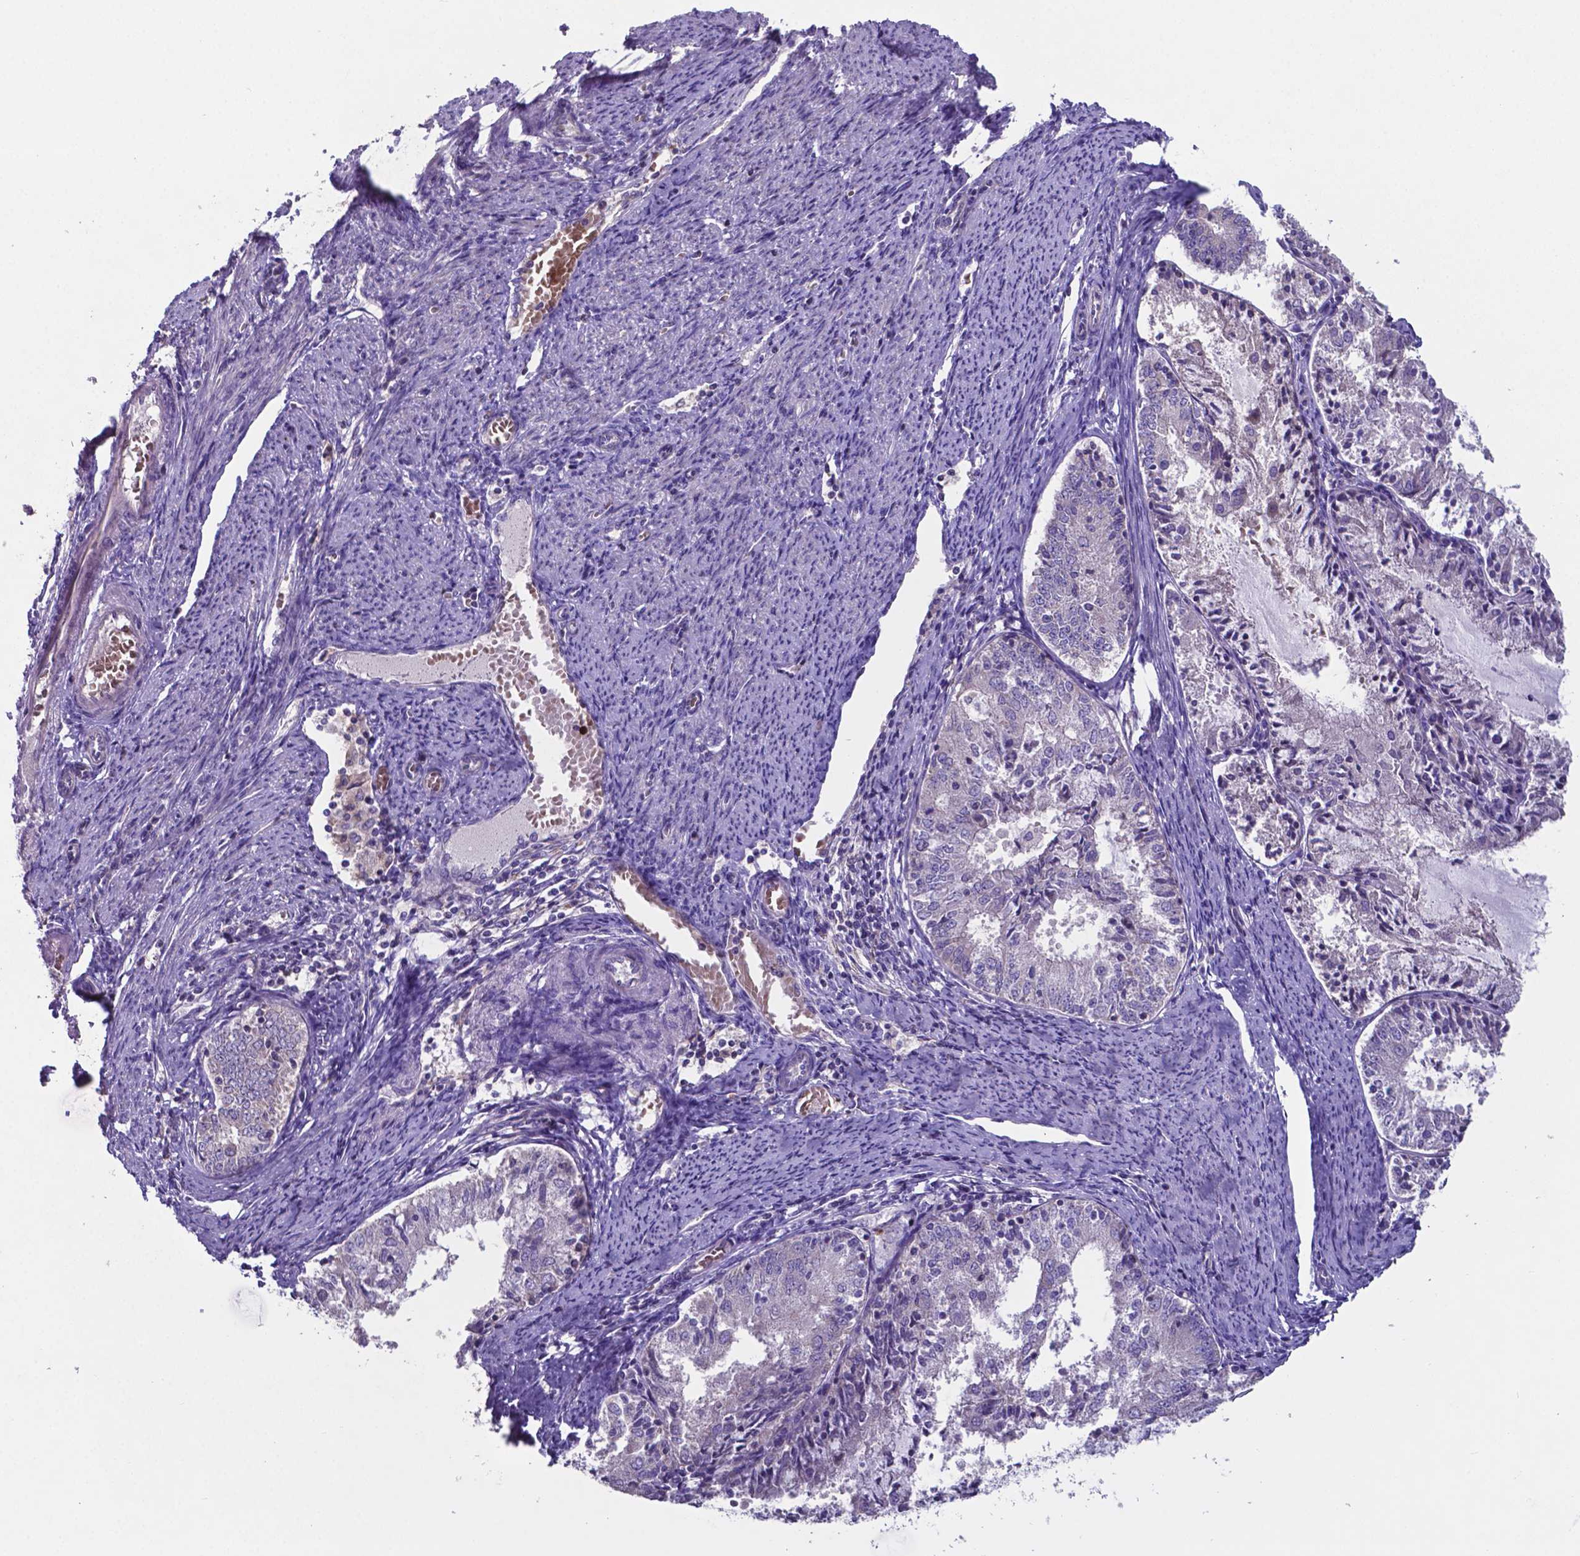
{"staining": {"intensity": "negative", "quantity": "none", "location": "none"}, "tissue": "endometrial cancer", "cell_type": "Tumor cells", "image_type": "cancer", "snomed": [{"axis": "morphology", "description": "Adenocarcinoma, NOS"}, {"axis": "topography", "description": "Endometrium"}], "caption": "The micrograph exhibits no significant expression in tumor cells of endometrial cancer (adenocarcinoma). (IHC, brightfield microscopy, high magnification).", "gene": "TYRO3", "patient": {"sex": "female", "age": 57}}